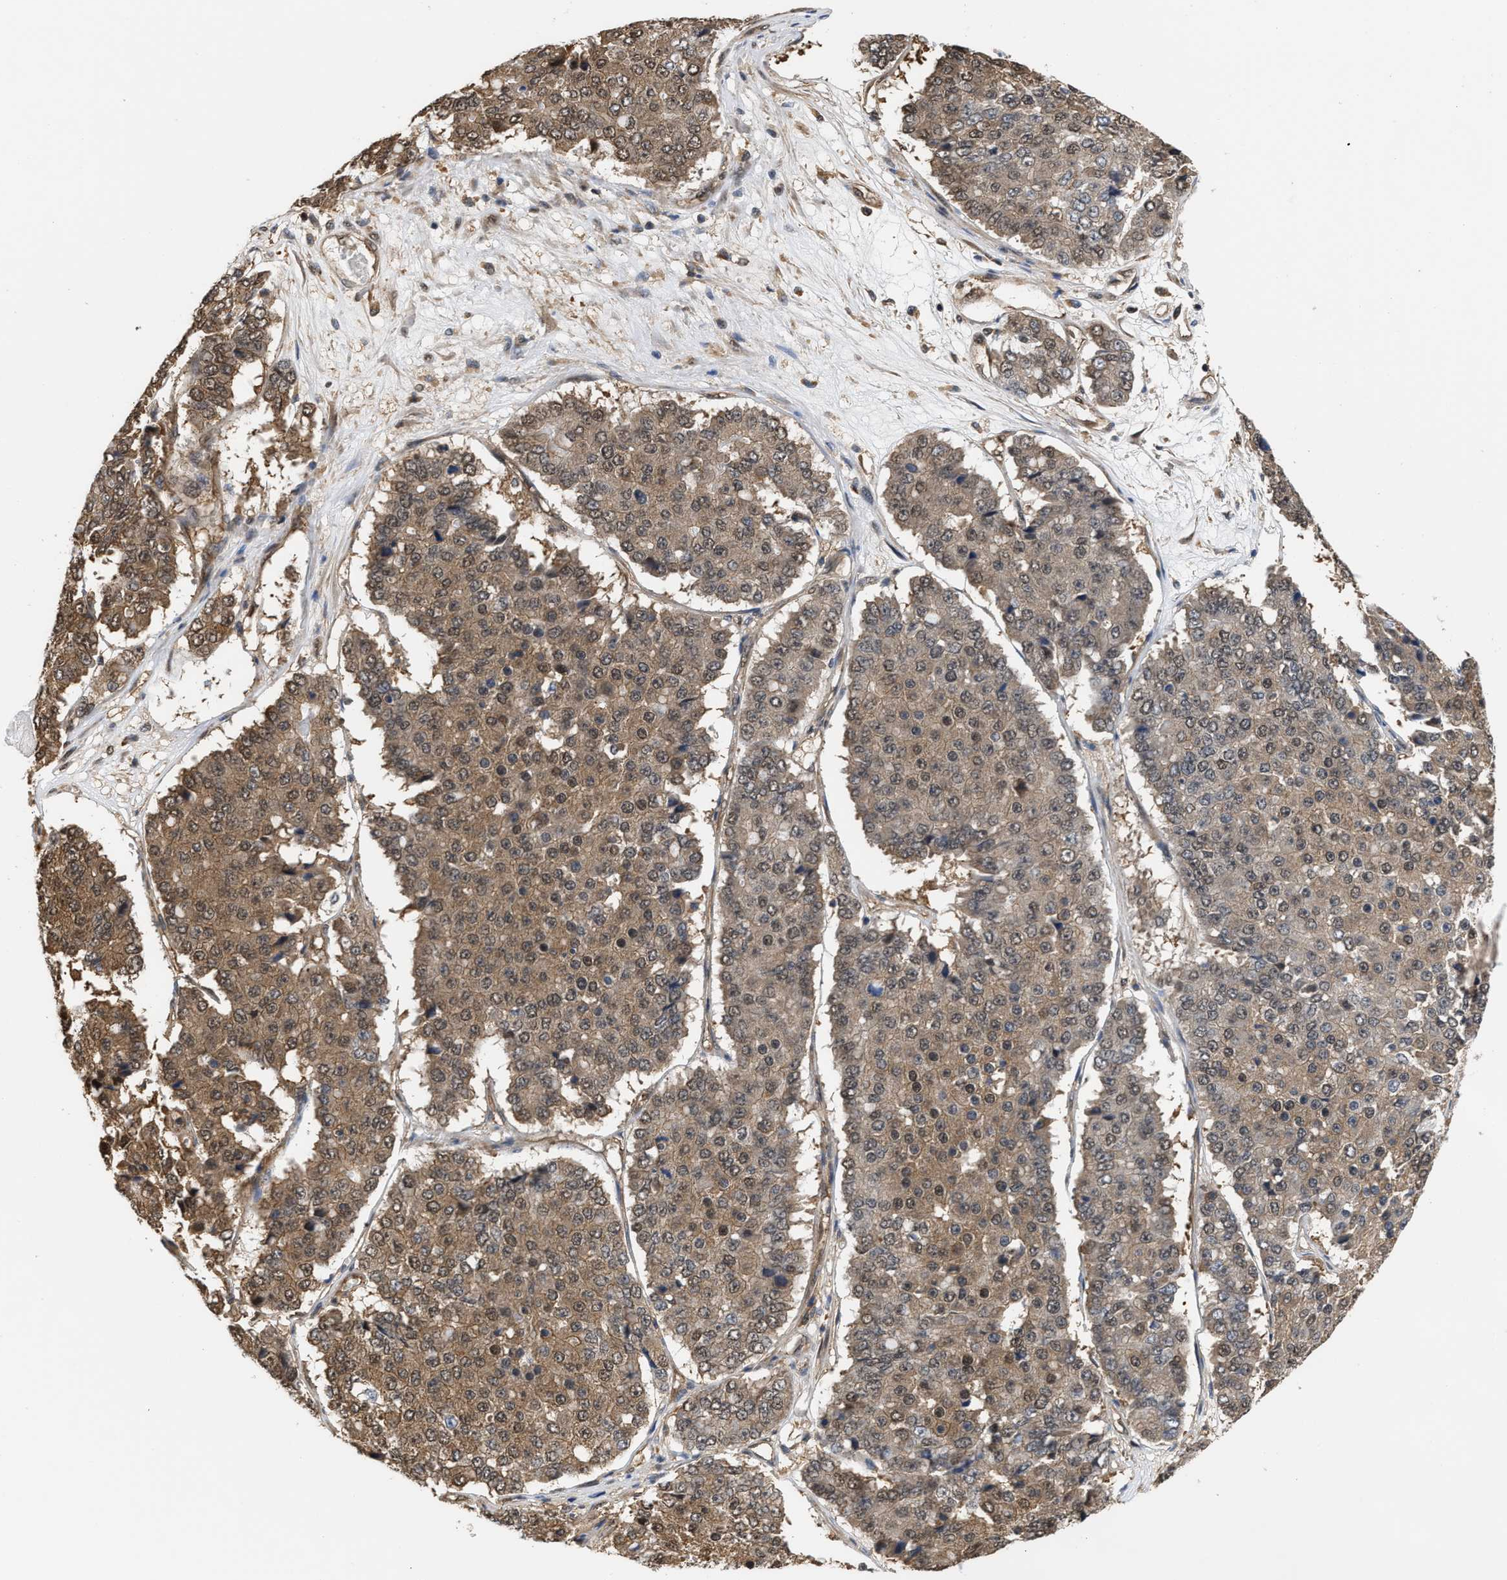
{"staining": {"intensity": "weak", "quantity": ">75%", "location": "cytoplasmic/membranous,nuclear"}, "tissue": "pancreatic cancer", "cell_type": "Tumor cells", "image_type": "cancer", "snomed": [{"axis": "morphology", "description": "Adenocarcinoma, NOS"}, {"axis": "topography", "description": "Pancreas"}], "caption": "Weak cytoplasmic/membranous and nuclear staining is identified in approximately >75% of tumor cells in pancreatic cancer. (IHC, brightfield microscopy, high magnification).", "gene": "SCAI", "patient": {"sex": "male", "age": 50}}